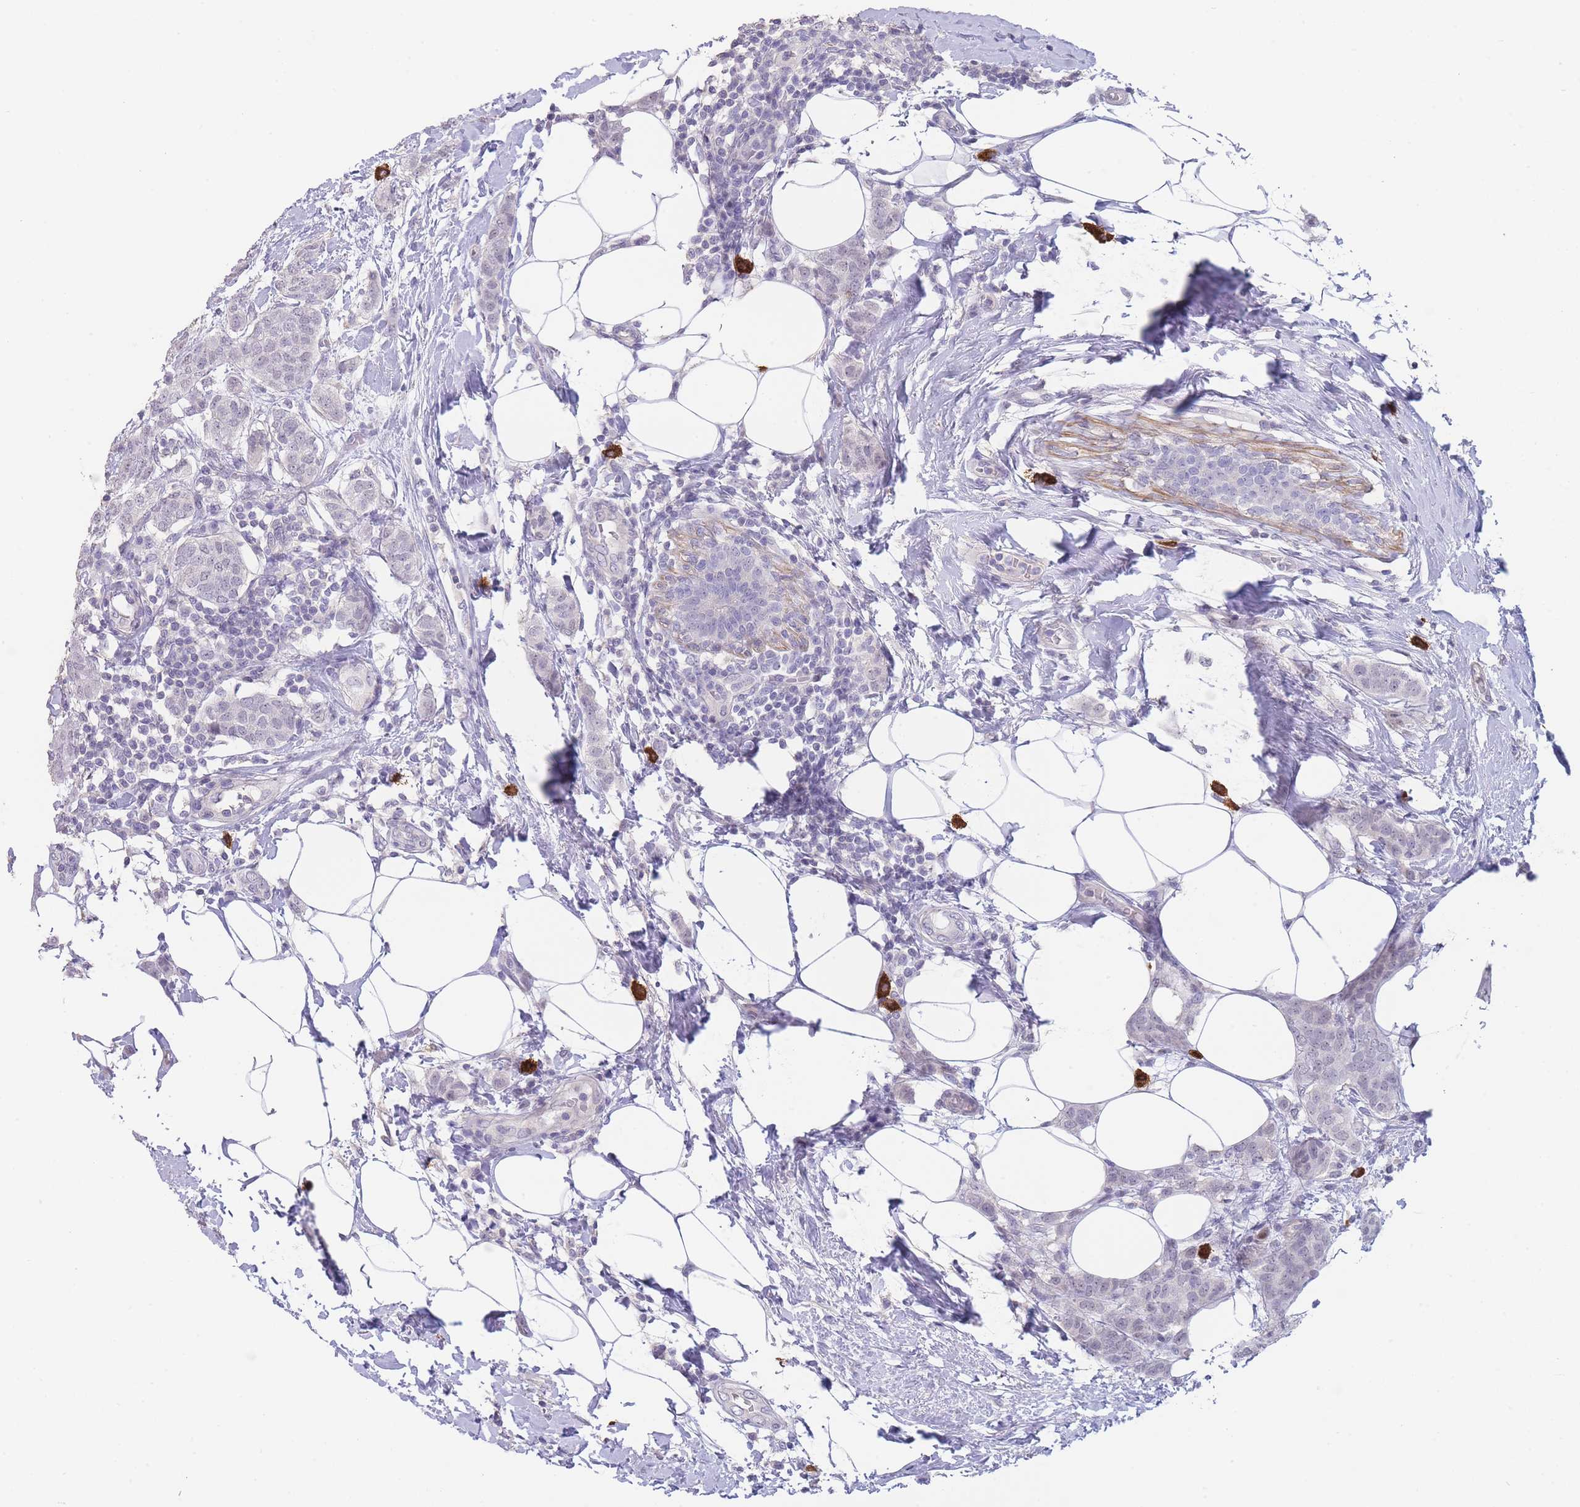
{"staining": {"intensity": "negative", "quantity": "none", "location": "none"}, "tissue": "breast cancer", "cell_type": "Tumor cells", "image_type": "cancer", "snomed": [{"axis": "morphology", "description": "Duct carcinoma"}, {"axis": "topography", "description": "Breast"}], "caption": "This is an immunohistochemistry (IHC) histopathology image of human breast intraductal carcinoma. There is no positivity in tumor cells.", "gene": "ASAP3", "patient": {"sex": "female", "age": 72}}